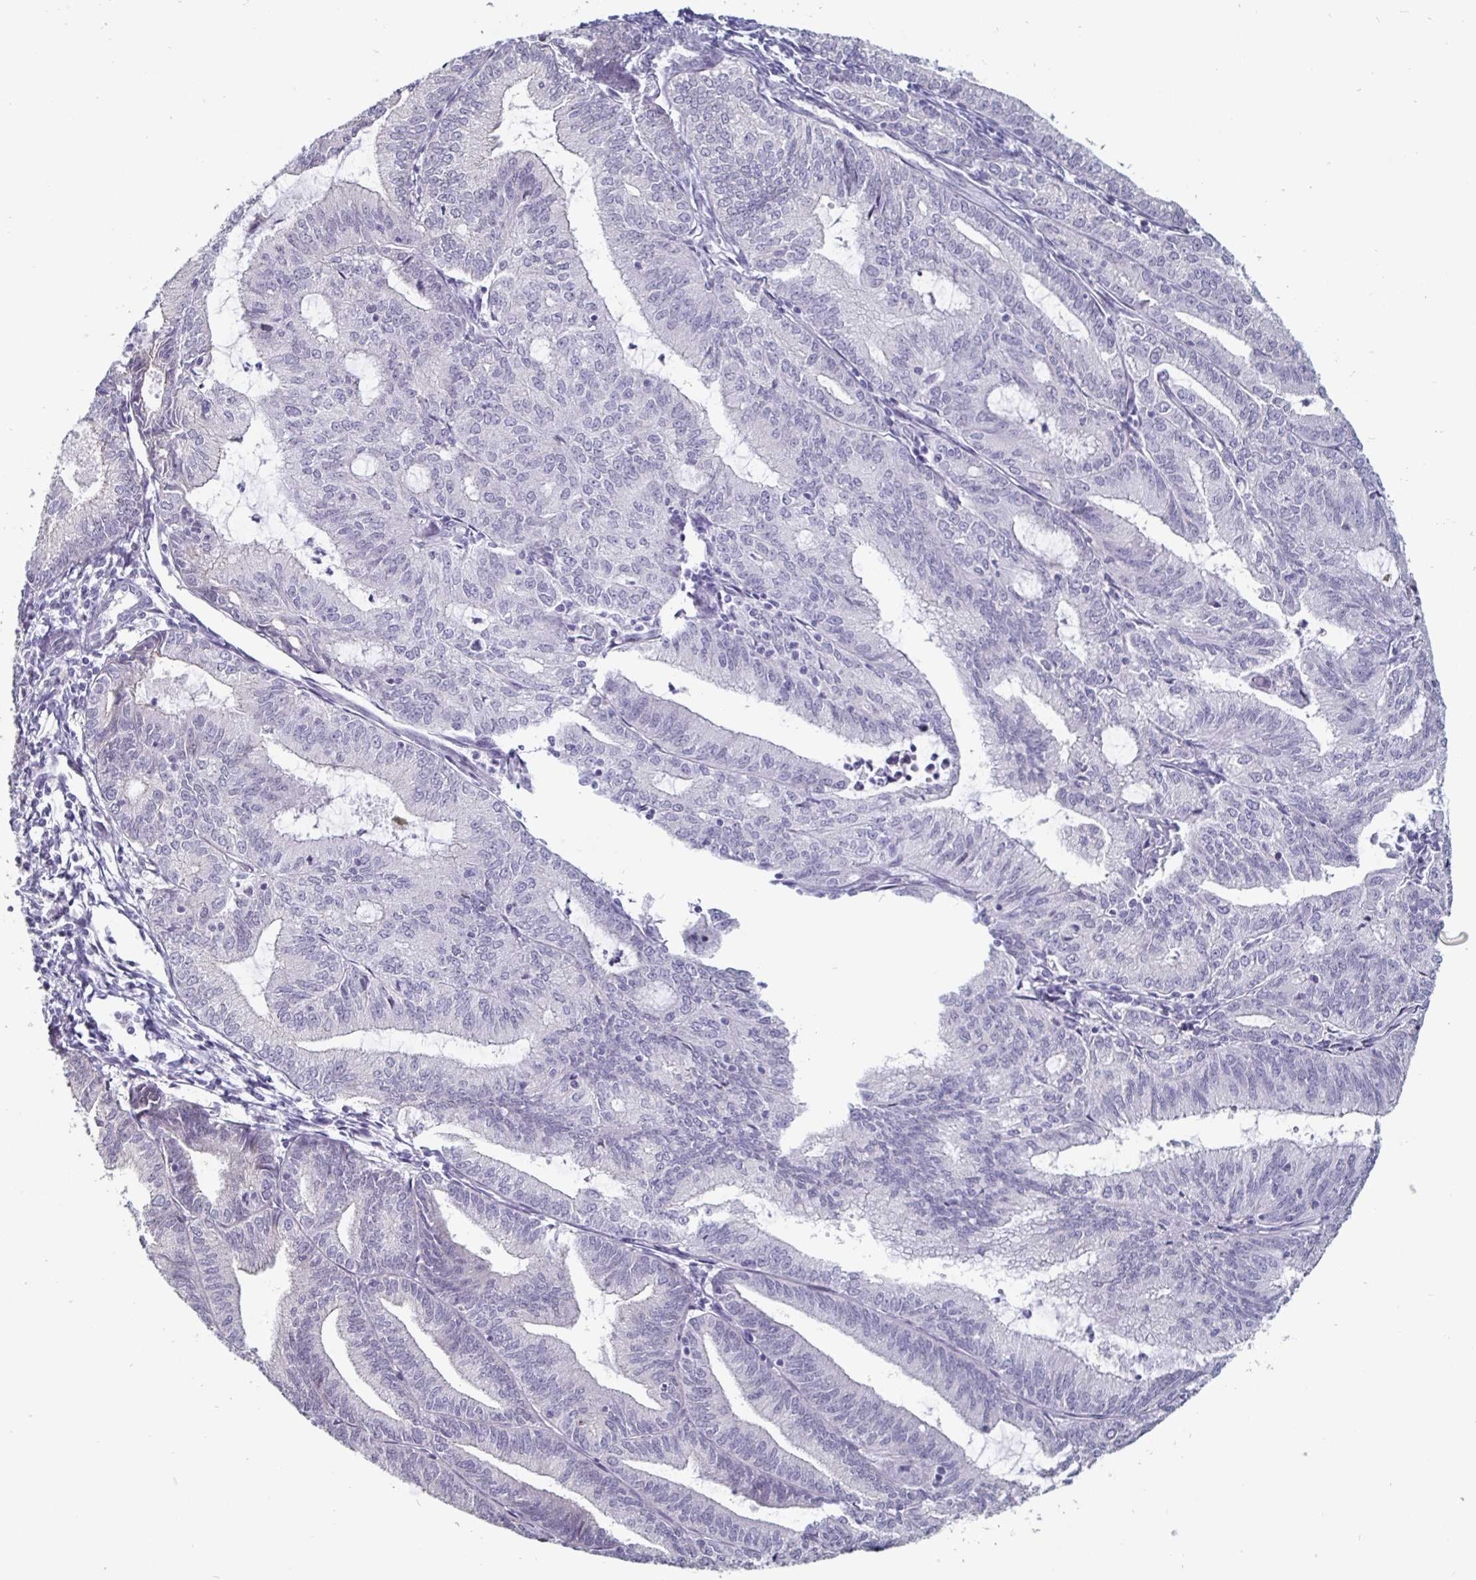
{"staining": {"intensity": "negative", "quantity": "none", "location": "none"}, "tissue": "endometrial cancer", "cell_type": "Tumor cells", "image_type": "cancer", "snomed": [{"axis": "morphology", "description": "Adenocarcinoma, NOS"}, {"axis": "topography", "description": "Endometrium"}], "caption": "Human endometrial cancer (adenocarcinoma) stained for a protein using immunohistochemistry (IHC) demonstrates no expression in tumor cells.", "gene": "OOSP2", "patient": {"sex": "female", "age": 70}}